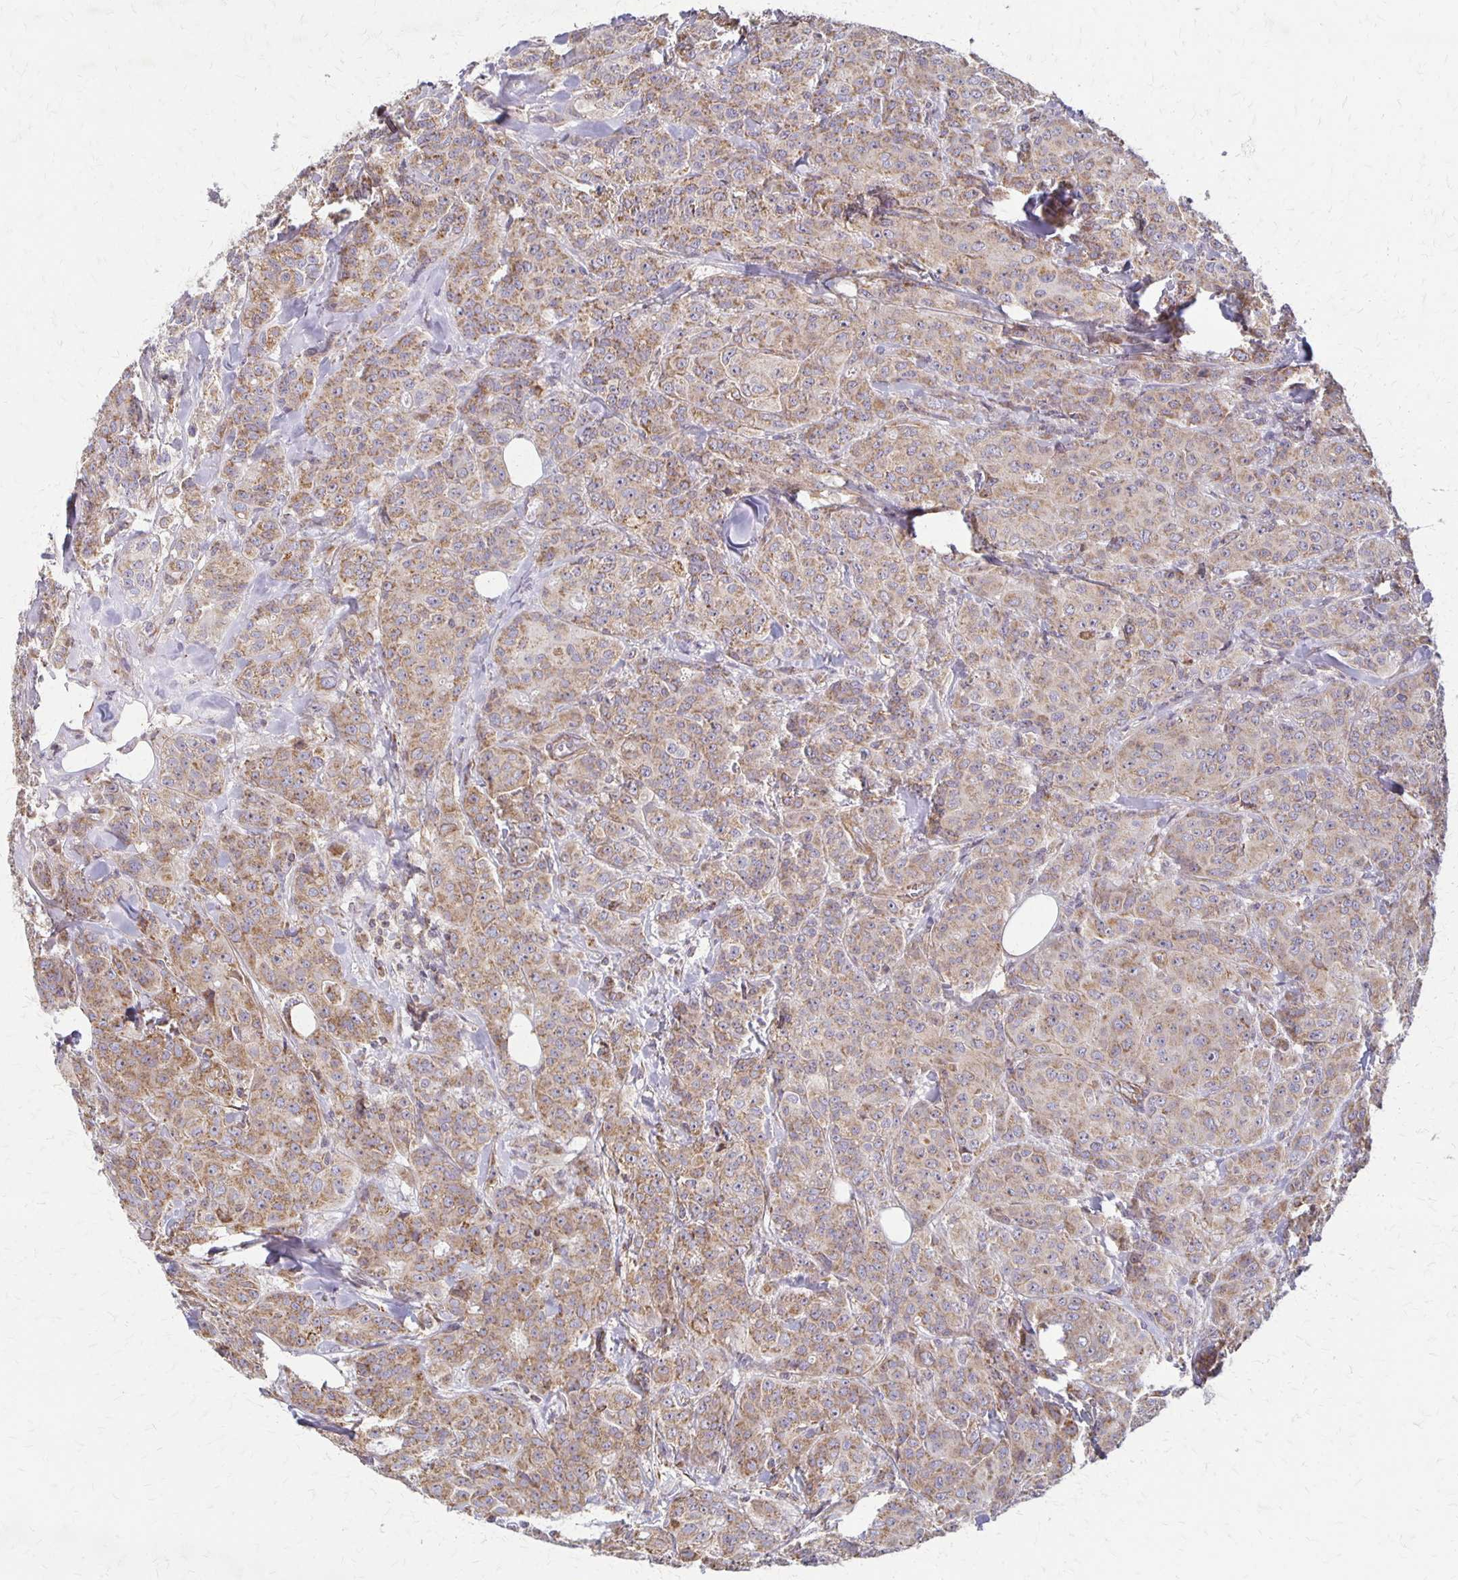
{"staining": {"intensity": "moderate", "quantity": ">75%", "location": "cytoplasmic/membranous"}, "tissue": "breast cancer", "cell_type": "Tumor cells", "image_type": "cancer", "snomed": [{"axis": "morphology", "description": "Normal tissue, NOS"}, {"axis": "morphology", "description": "Duct carcinoma"}, {"axis": "topography", "description": "Breast"}], "caption": "Brown immunohistochemical staining in human breast cancer displays moderate cytoplasmic/membranous positivity in about >75% of tumor cells.", "gene": "EIF4EBP2", "patient": {"sex": "female", "age": 43}}